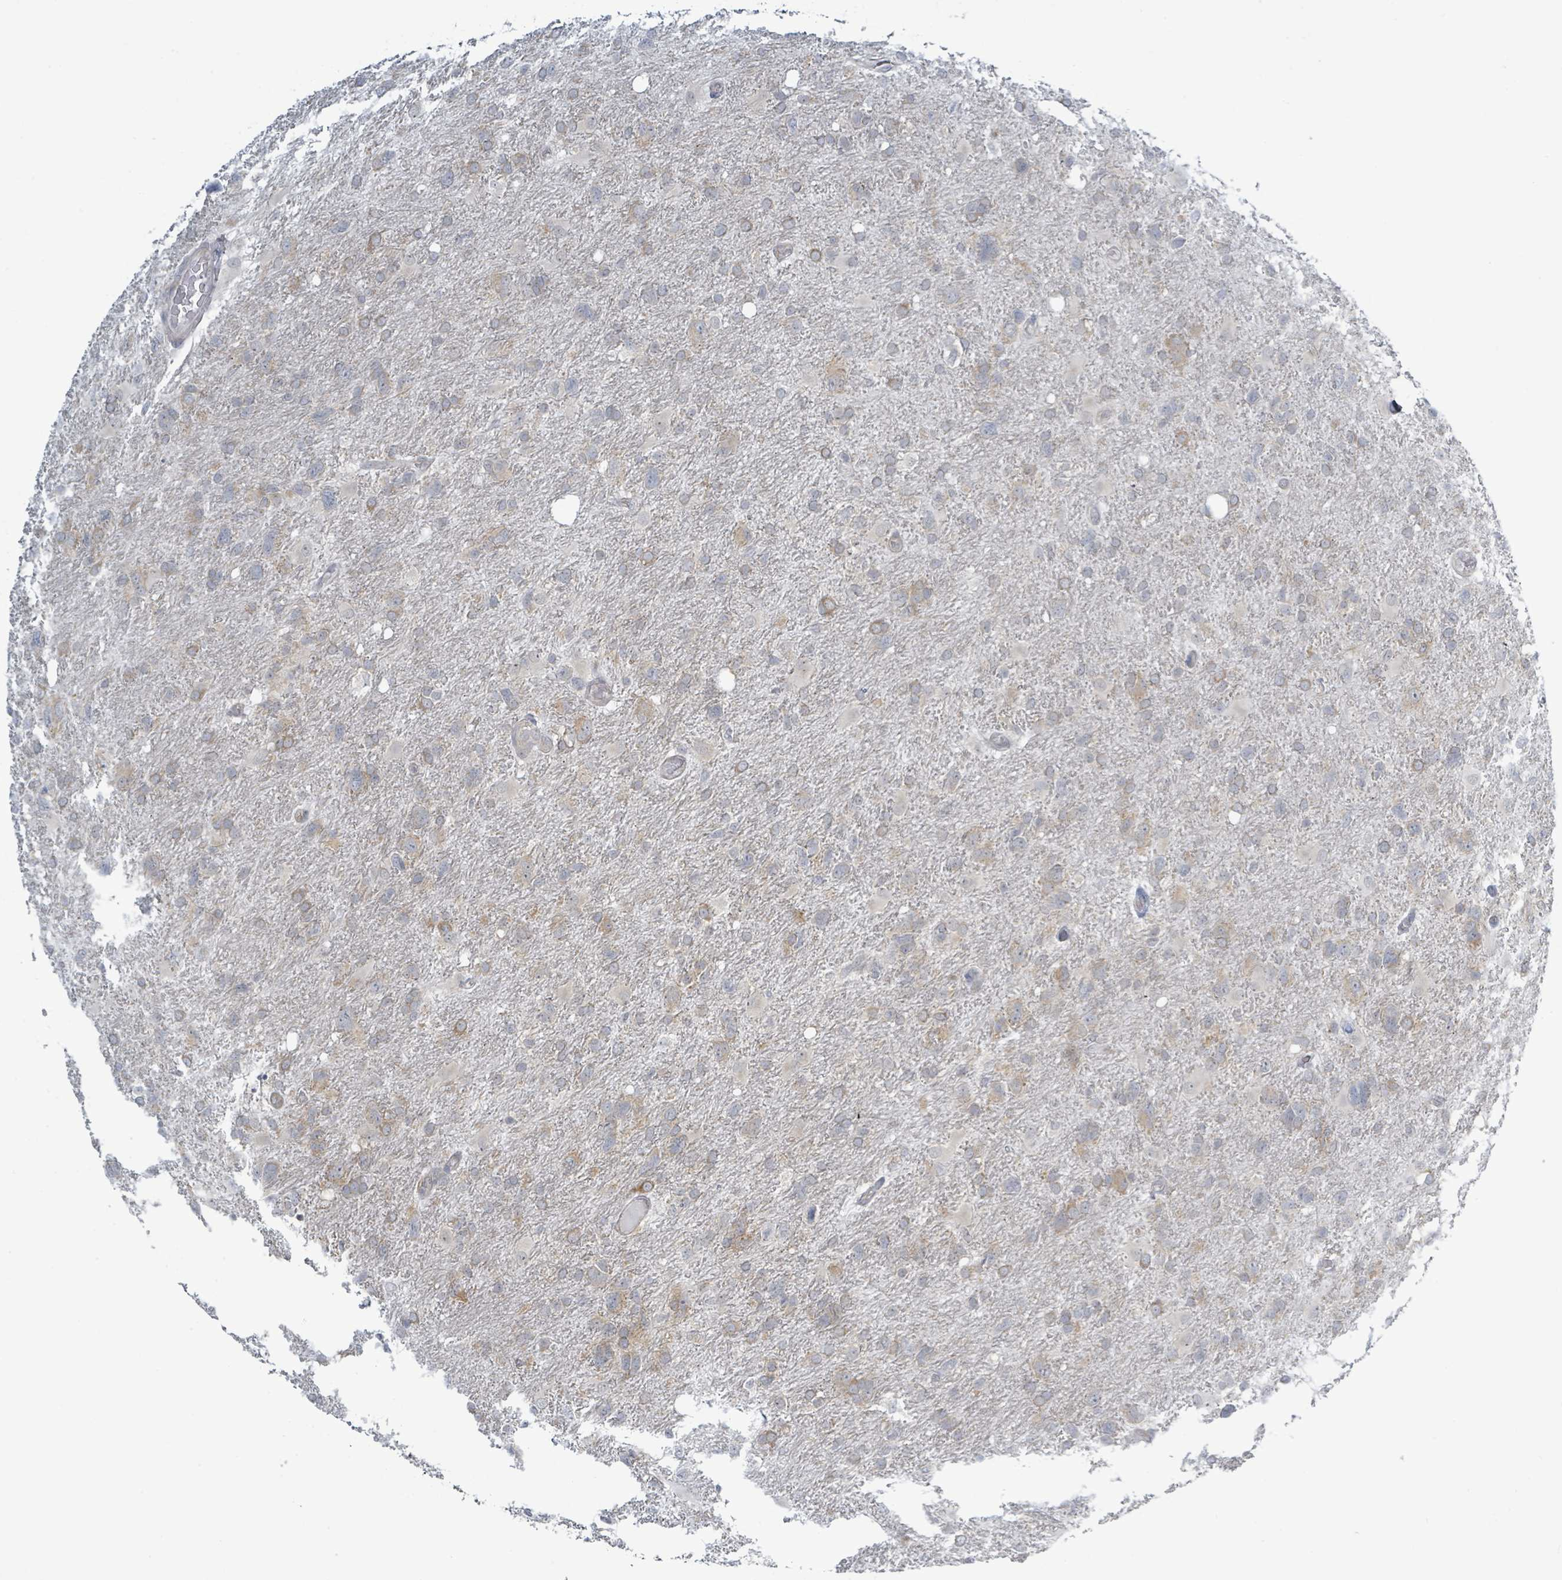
{"staining": {"intensity": "weak", "quantity": "25%-75%", "location": "cytoplasmic/membranous"}, "tissue": "glioma", "cell_type": "Tumor cells", "image_type": "cancer", "snomed": [{"axis": "morphology", "description": "Glioma, malignant, High grade"}, {"axis": "topography", "description": "Brain"}], "caption": "Protein staining shows weak cytoplasmic/membranous expression in about 25%-75% of tumor cells in glioma.", "gene": "RPL32", "patient": {"sex": "male", "age": 61}}